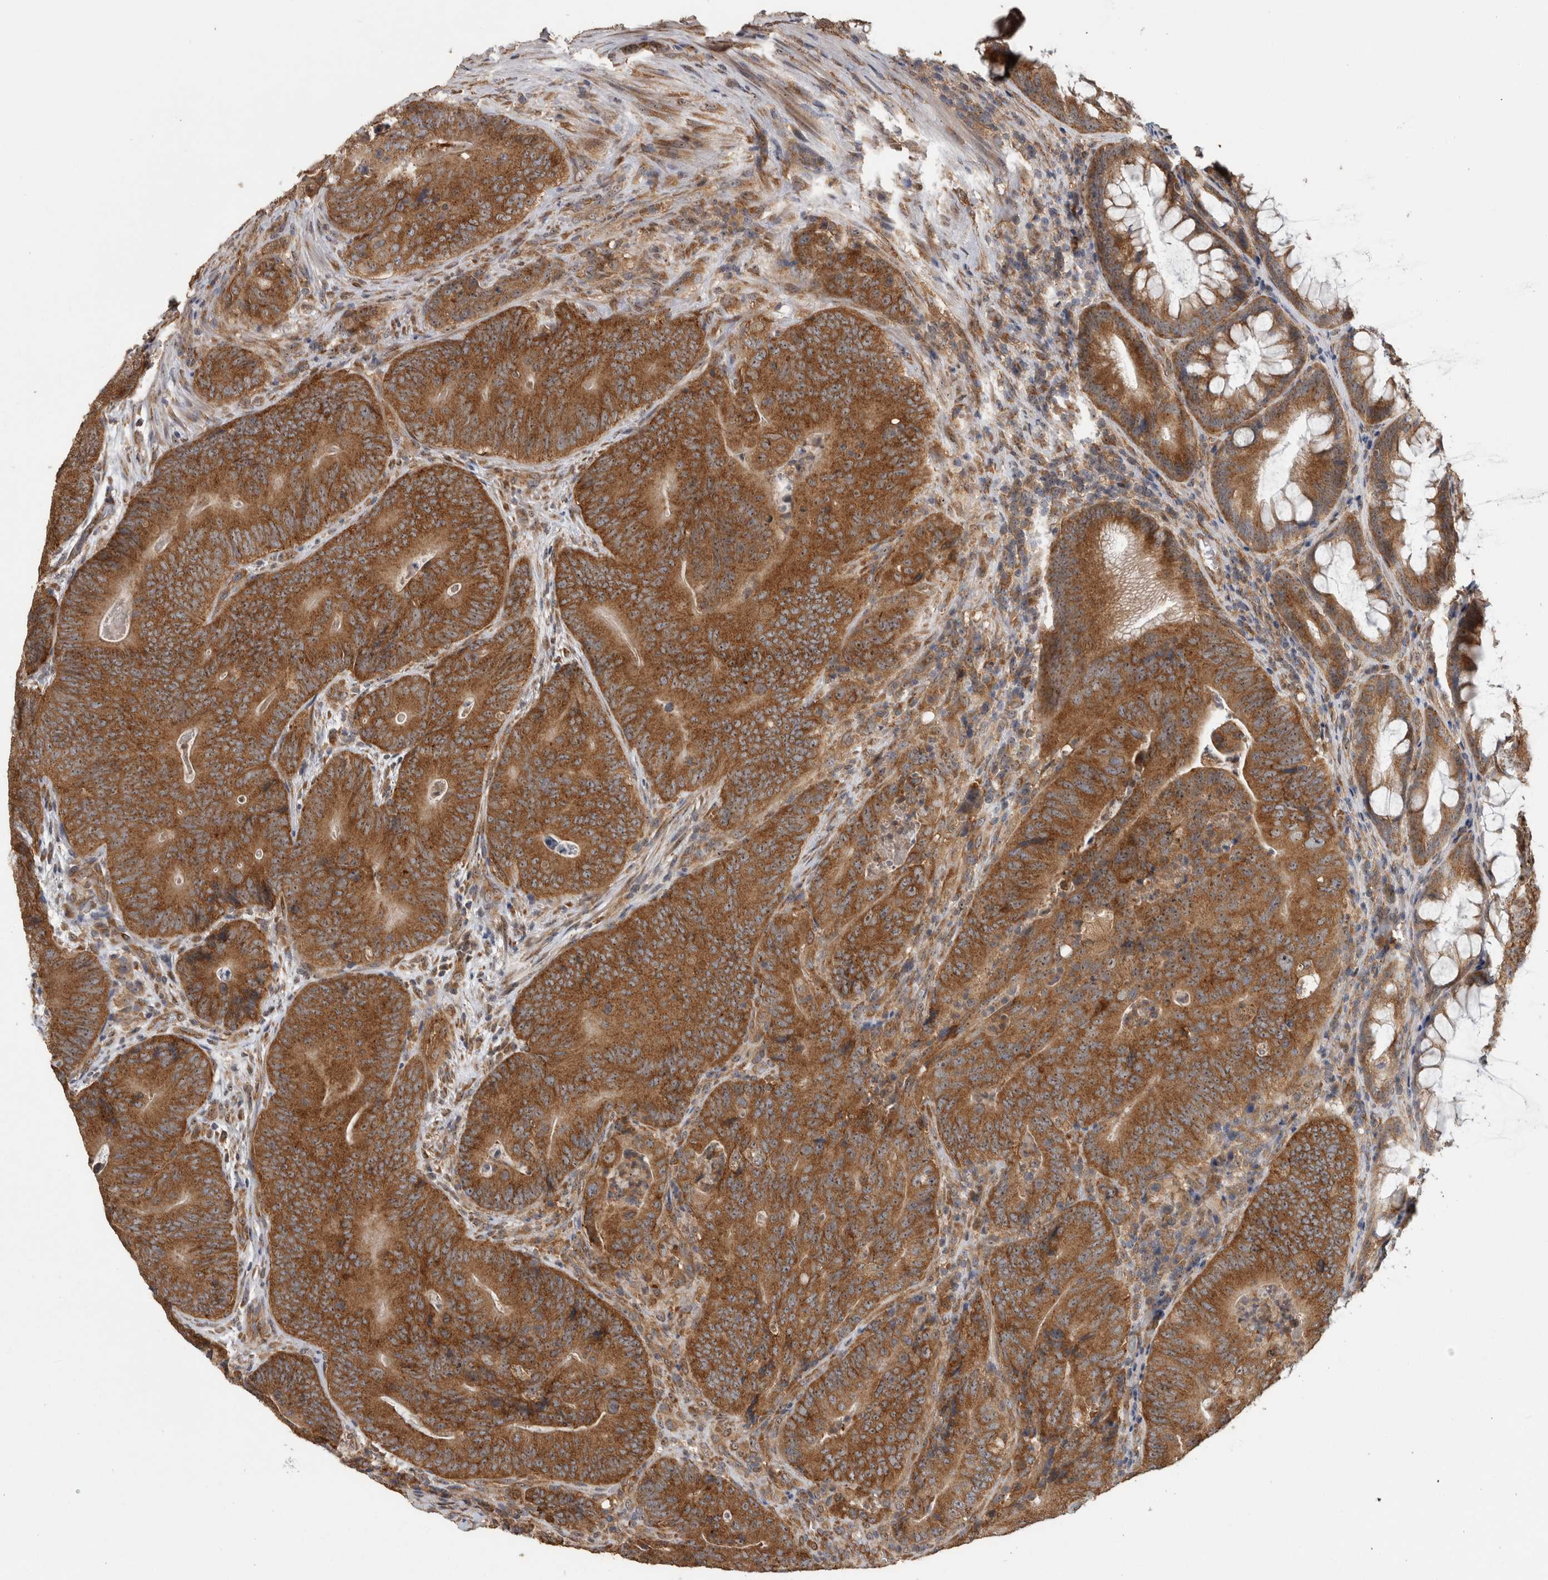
{"staining": {"intensity": "strong", "quantity": ">75%", "location": "cytoplasmic/membranous"}, "tissue": "colorectal cancer", "cell_type": "Tumor cells", "image_type": "cancer", "snomed": [{"axis": "morphology", "description": "Normal tissue, NOS"}, {"axis": "topography", "description": "Colon"}], "caption": "Brown immunohistochemical staining in human colorectal cancer exhibits strong cytoplasmic/membranous positivity in about >75% of tumor cells.", "gene": "ATXN2", "patient": {"sex": "female", "age": 82}}